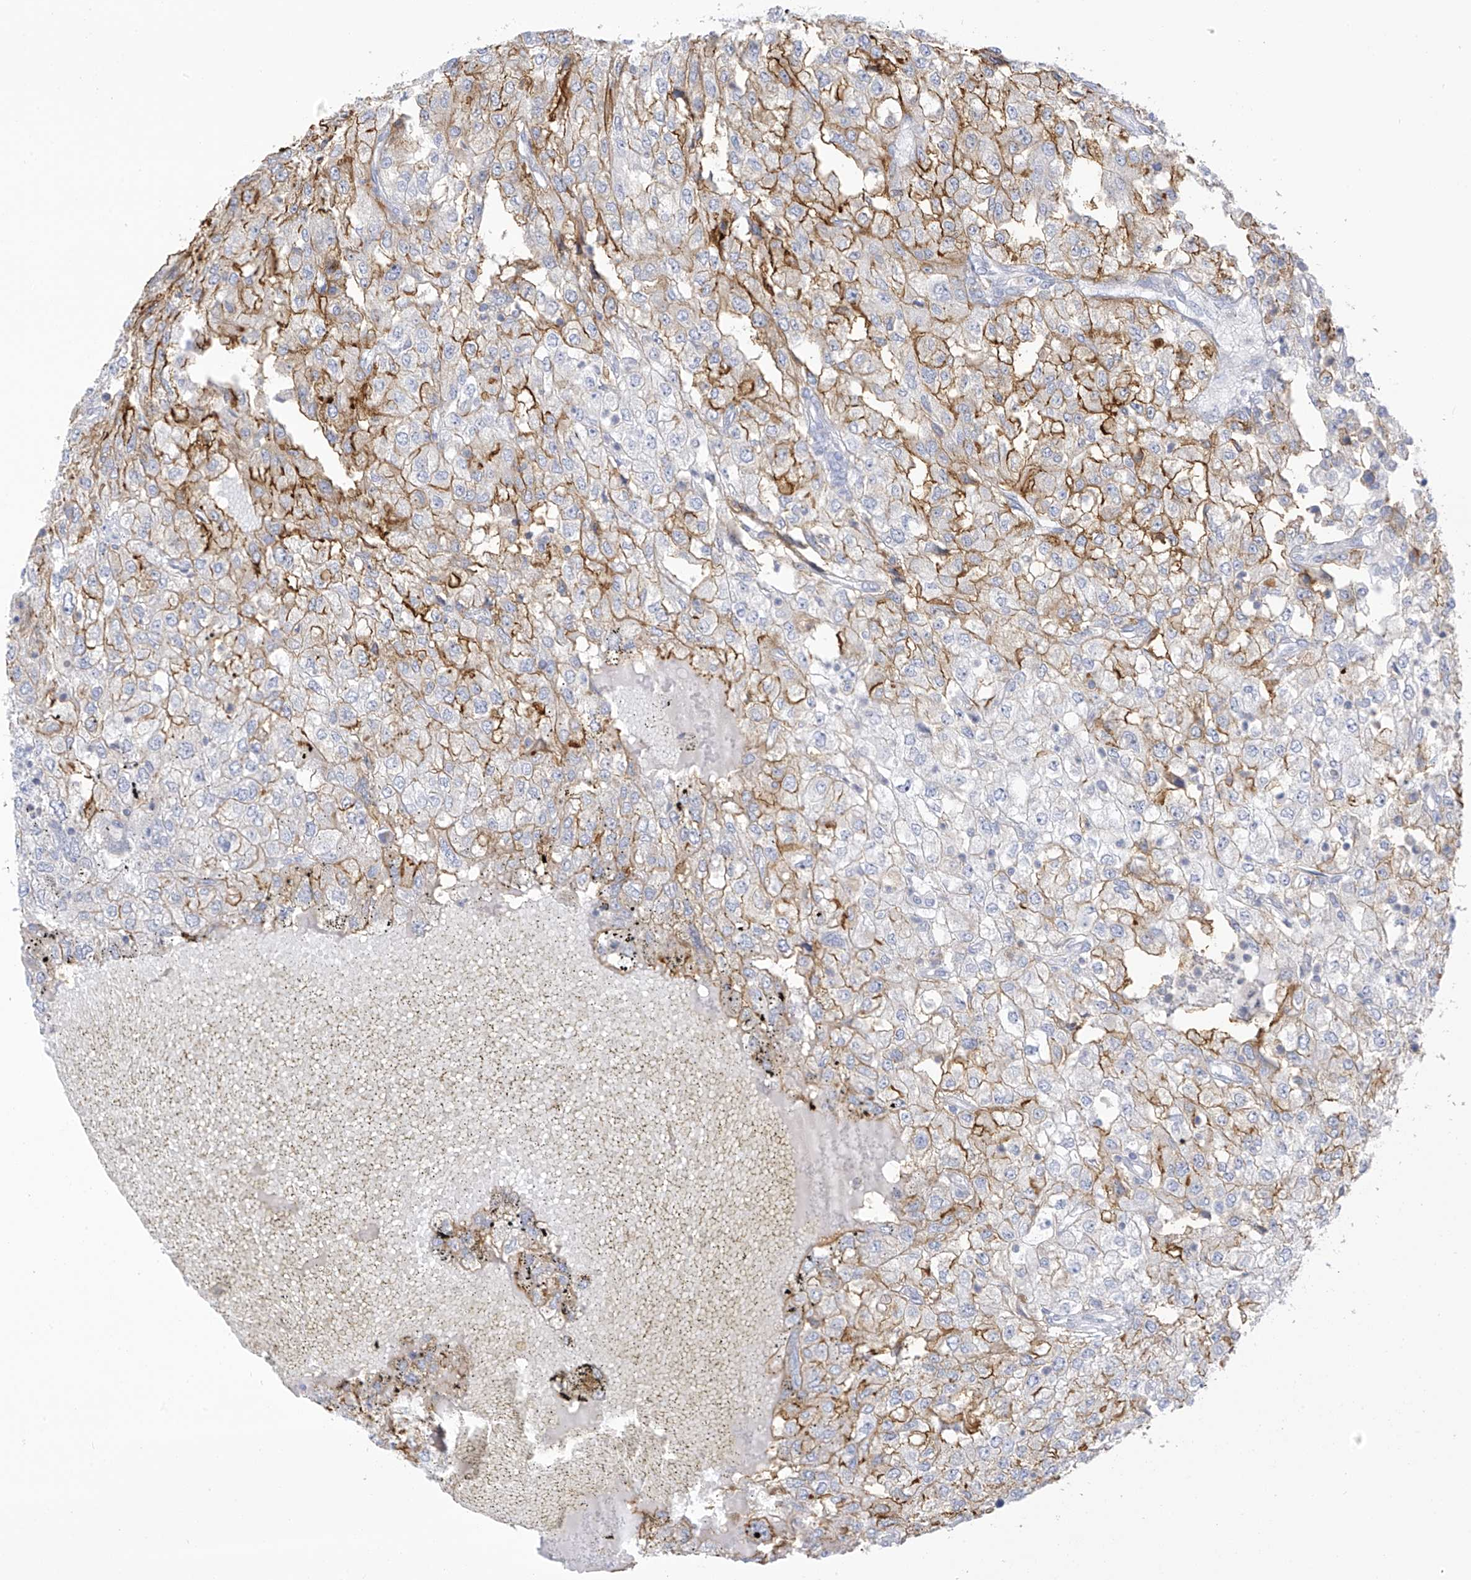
{"staining": {"intensity": "moderate", "quantity": "25%-75%", "location": "cytoplasmic/membranous"}, "tissue": "renal cancer", "cell_type": "Tumor cells", "image_type": "cancer", "snomed": [{"axis": "morphology", "description": "Adenocarcinoma, NOS"}, {"axis": "topography", "description": "Kidney"}], "caption": "Approximately 25%-75% of tumor cells in human renal cancer (adenocarcinoma) demonstrate moderate cytoplasmic/membranous protein expression as visualized by brown immunohistochemical staining.", "gene": "SLC6A12", "patient": {"sex": "female", "age": 54}}